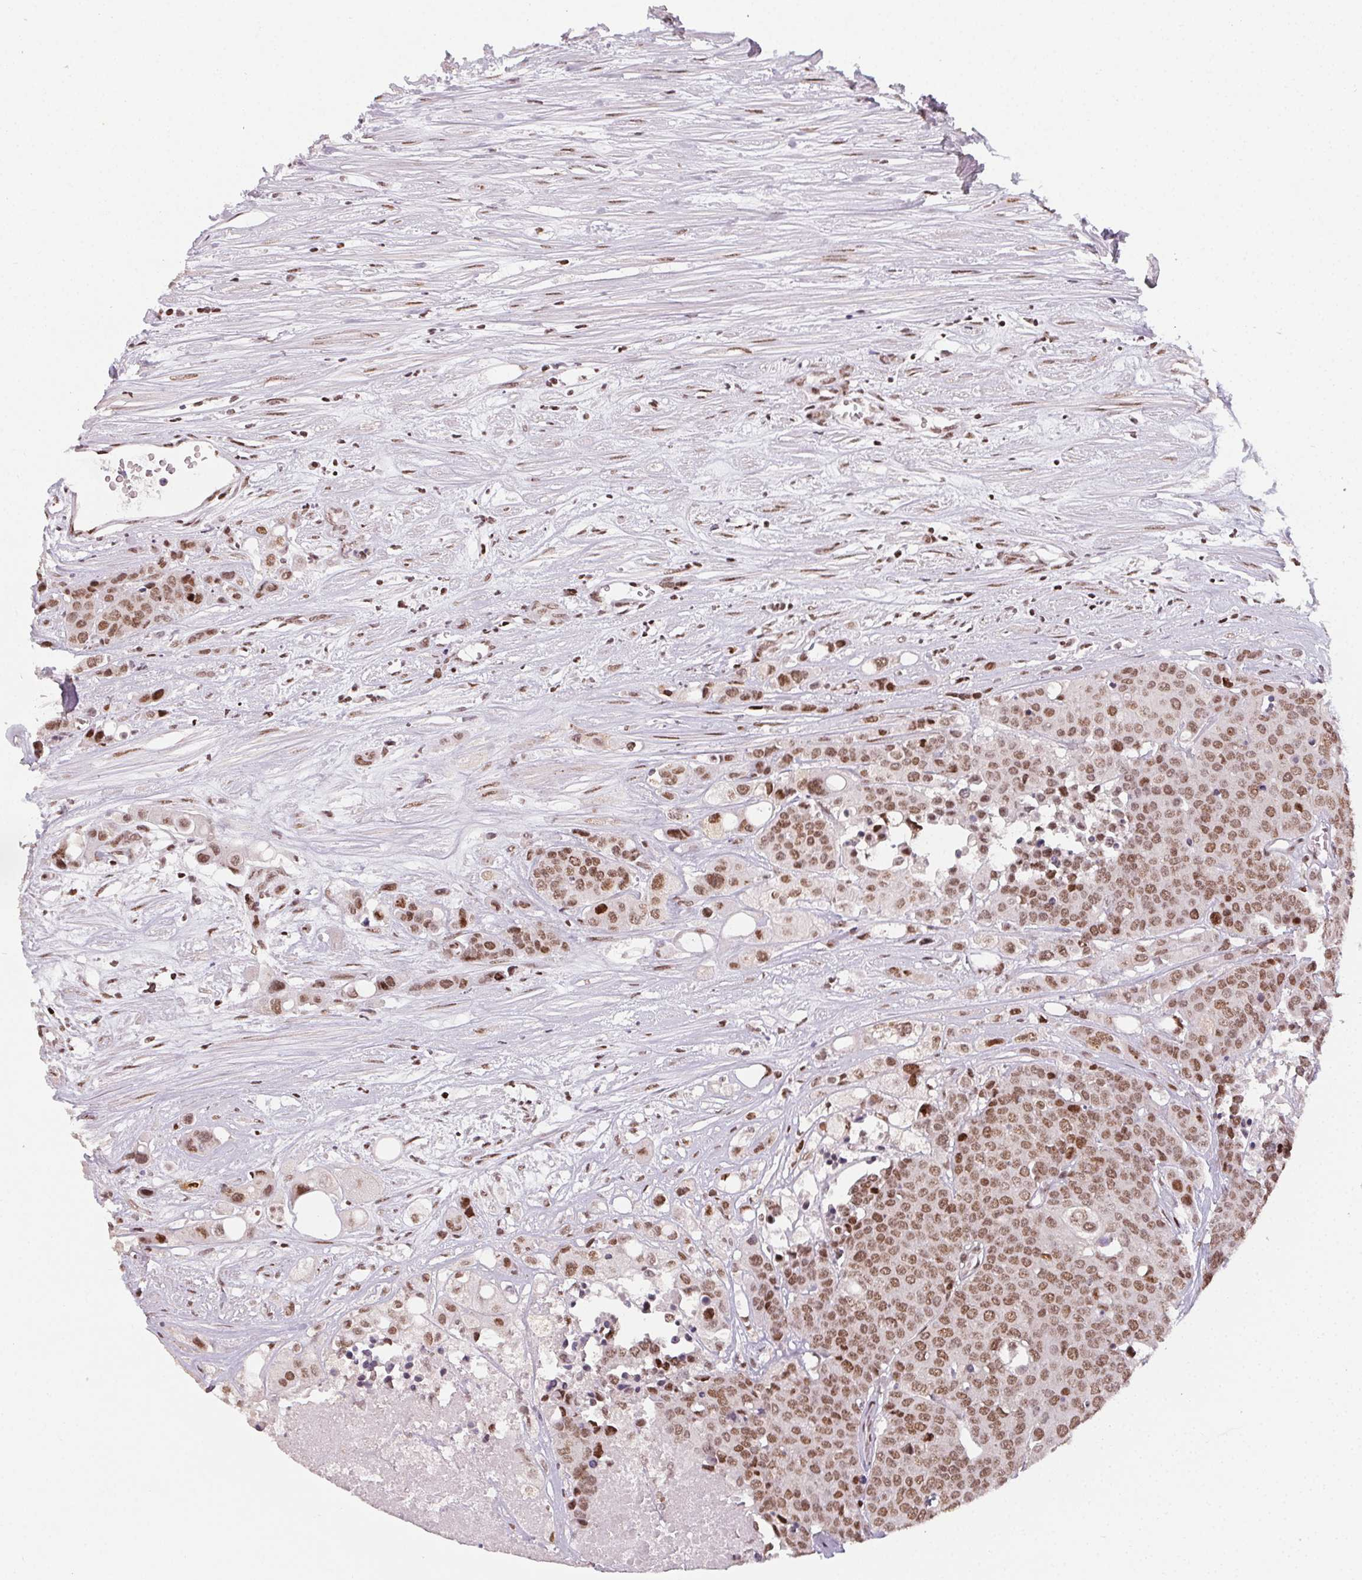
{"staining": {"intensity": "moderate", "quantity": ">75%", "location": "nuclear"}, "tissue": "carcinoid", "cell_type": "Tumor cells", "image_type": "cancer", "snomed": [{"axis": "morphology", "description": "Carcinoid, malignant, NOS"}, {"axis": "topography", "description": "Colon"}], "caption": "The immunohistochemical stain labels moderate nuclear staining in tumor cells of carcinoid tissue.", "gene": "KMT2A", "patient": {"sex": "male", "age": 81}}